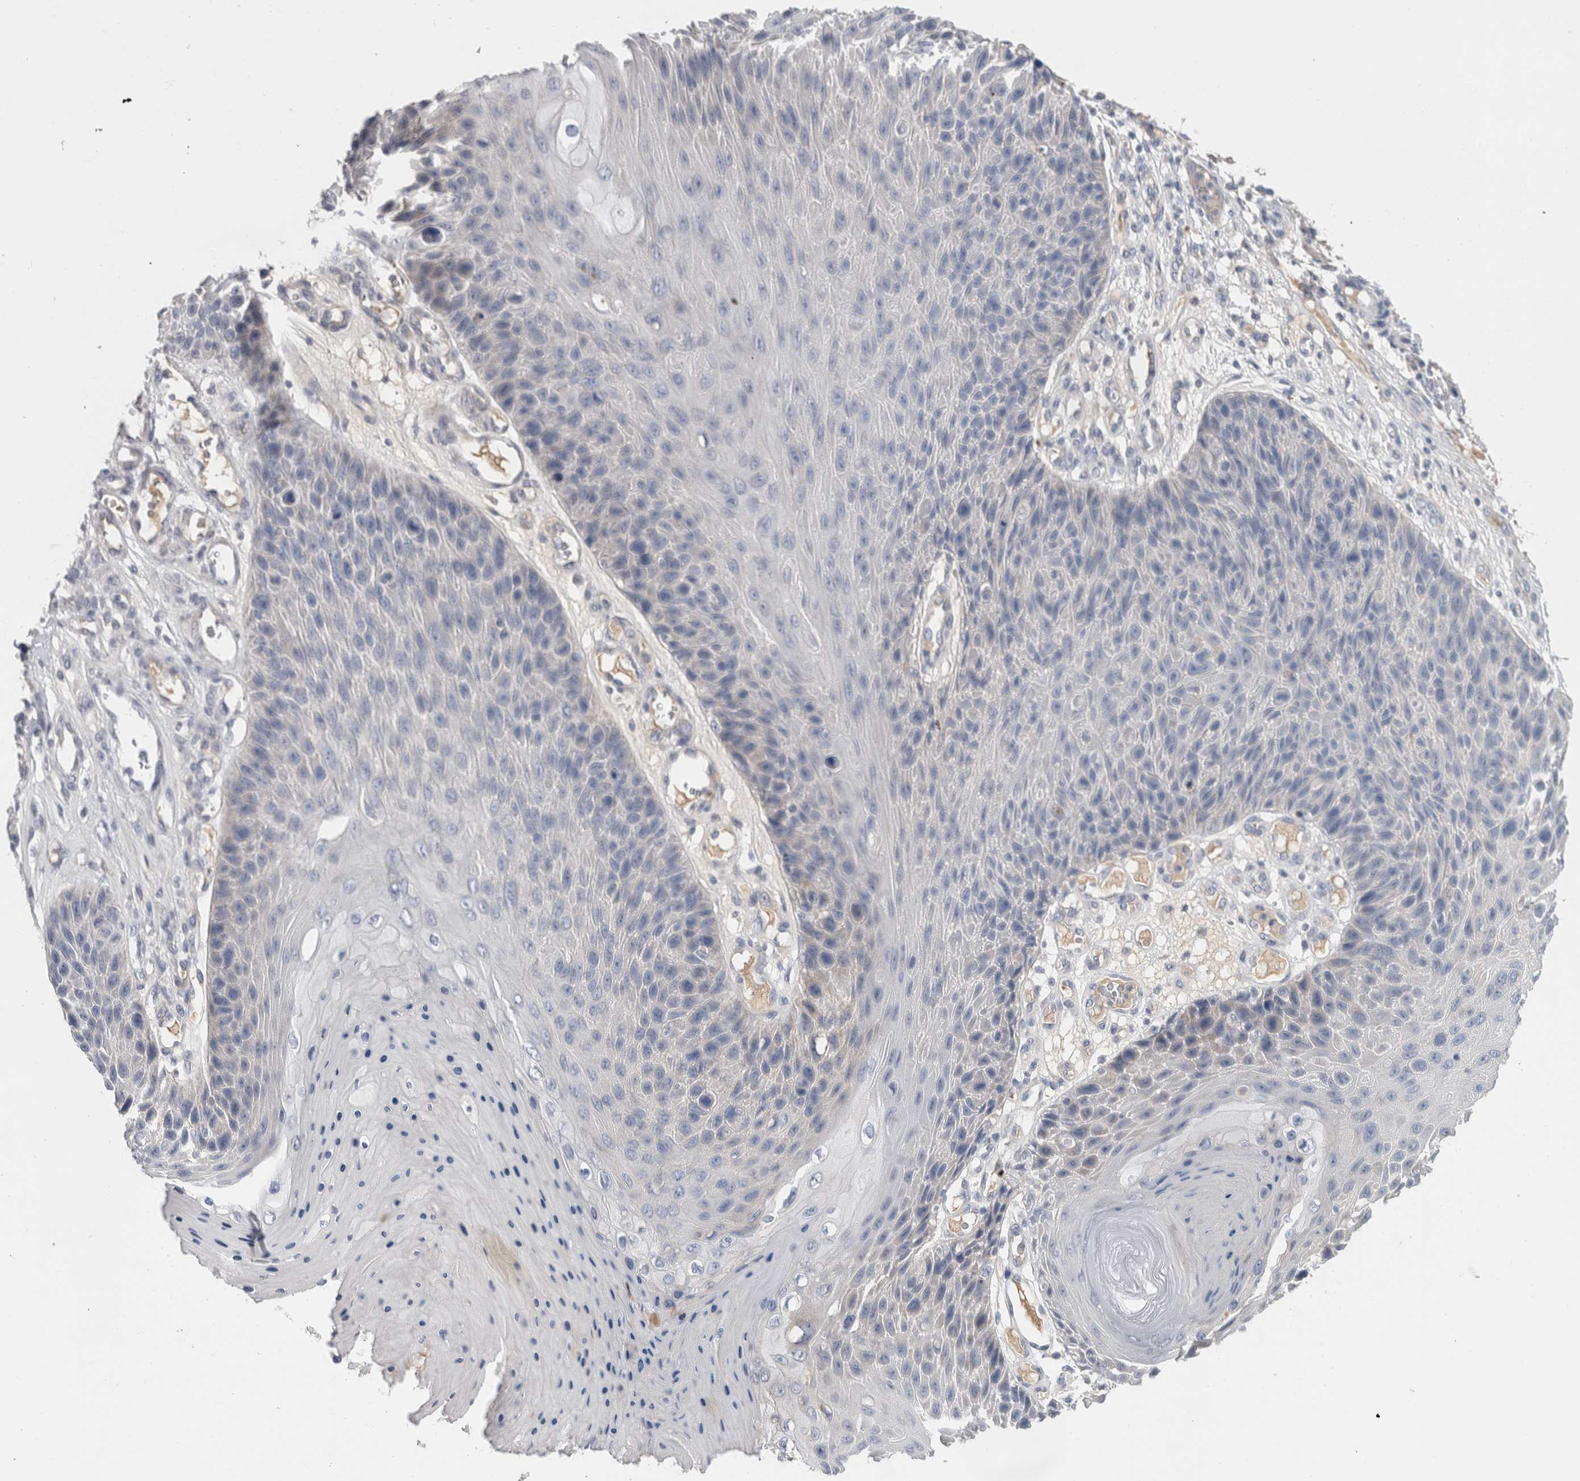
{"staining": {"intensity": "negative", "quantity": "none", "location": "none"}, "tissue": "skin cancer", "cell_type": "Tumor cells", "image_type": "cancer", "snomed": [{"axis": "morphology", "description": "Squamous cell carcinoma, NOS"}, {"axis": "topography", "description": "Skin"}], "caption": "Tumor cells are negative for brown protein staining in skin cancer.", "gene": "SCGB1A1", "patient": {"sex": "female", "age": 88}}